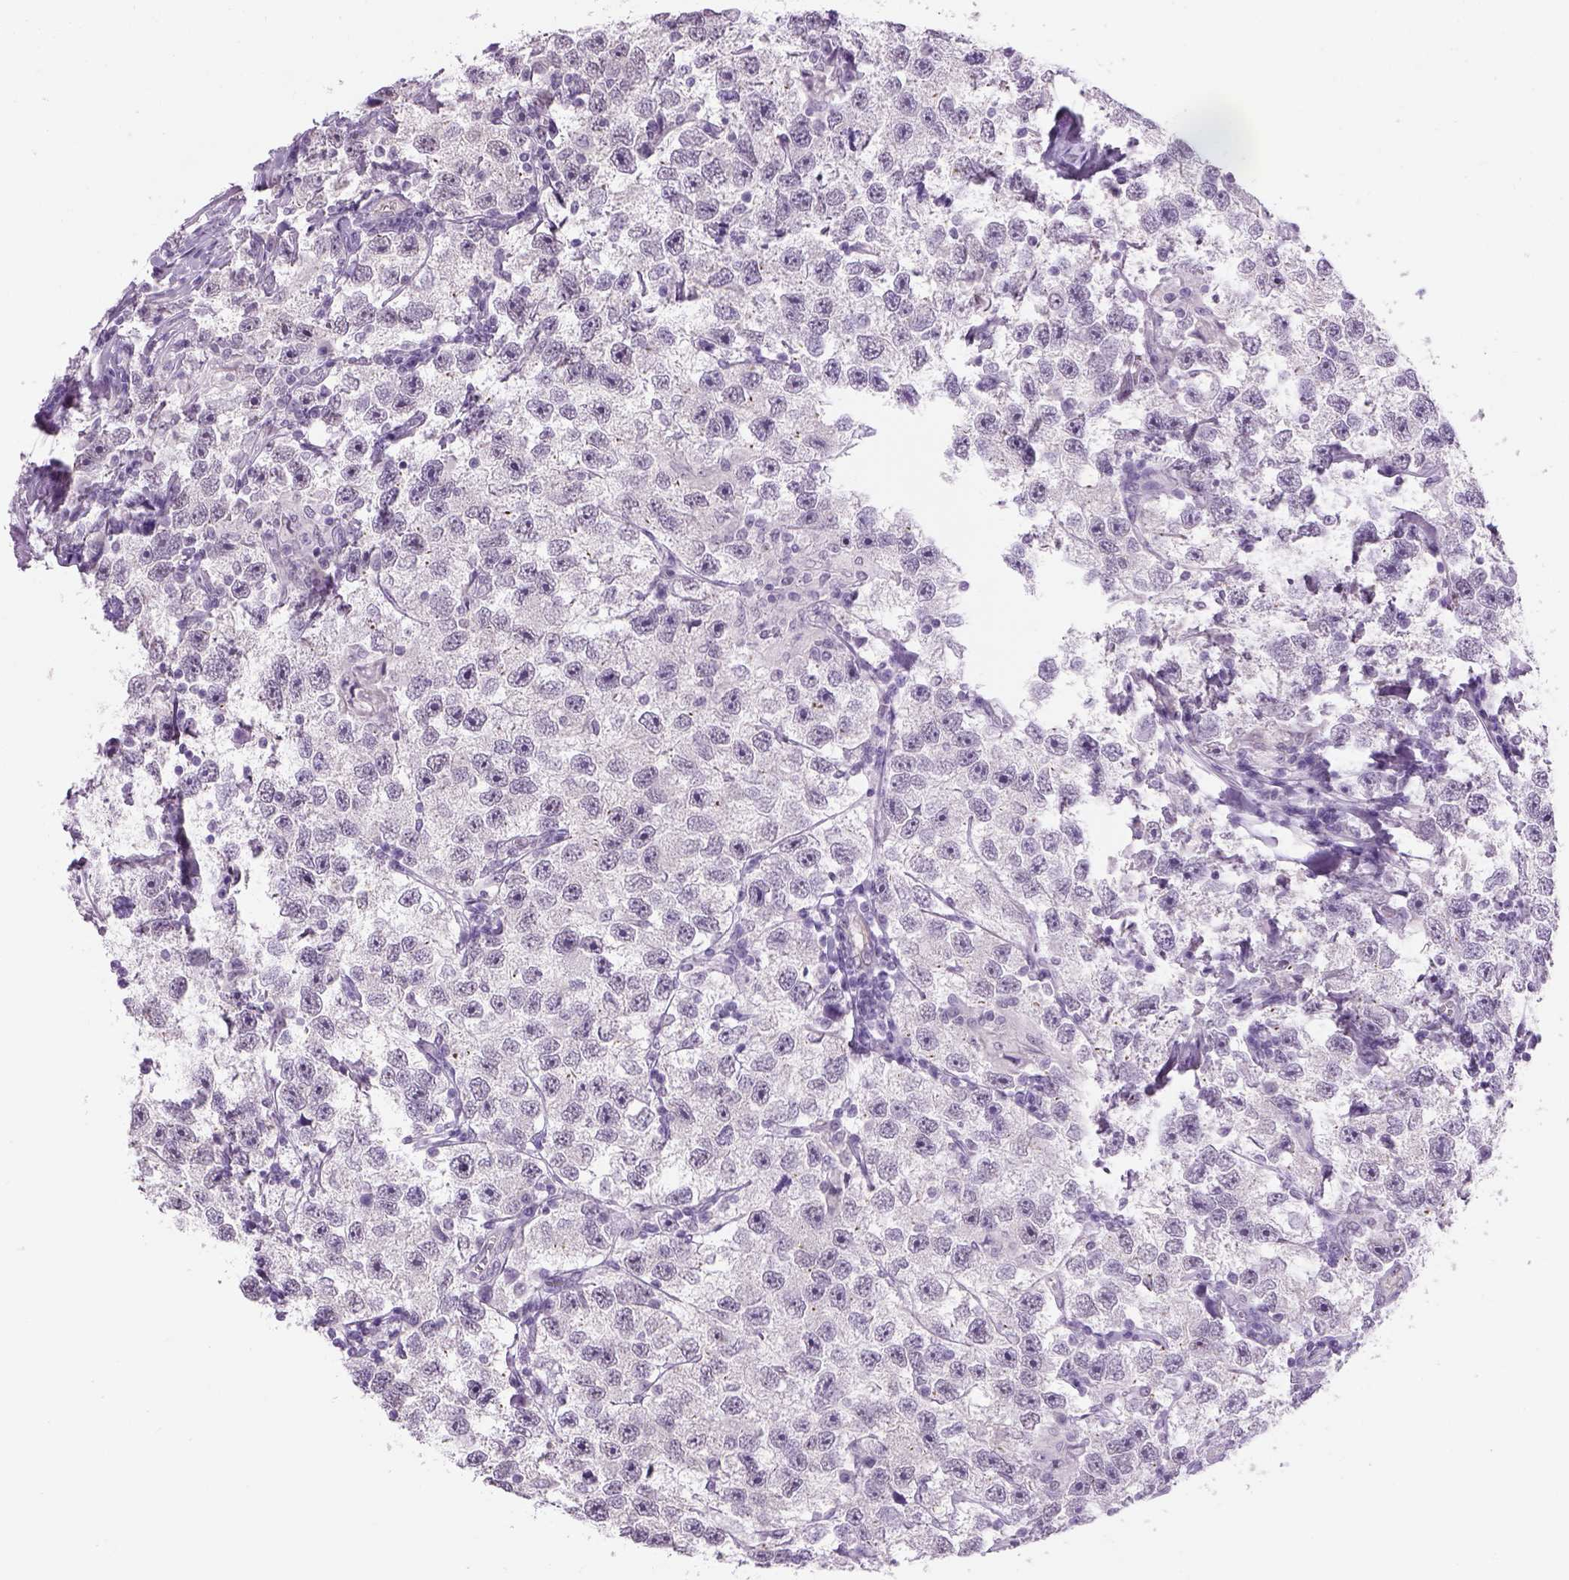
{"staining": {"intensity": "negative", "quantity": "none", "location": "none"}, "tissue": "testis cancer", "cell_type": "Tumor cells", "image_type": "cancer", "snomed": [{"axis": "morphology", "description": "Seminoma, NOS"}, {"axis": "topography", "description": "Testis"}], "caption": "An image of testis cancer (seminoma) stained for a protein exhibits no brown staining in tumor cells. (DAB IHC with hematoxylin counter stain).", "gene": "DBH", "patient": {"sex": "male", "age": 26}}